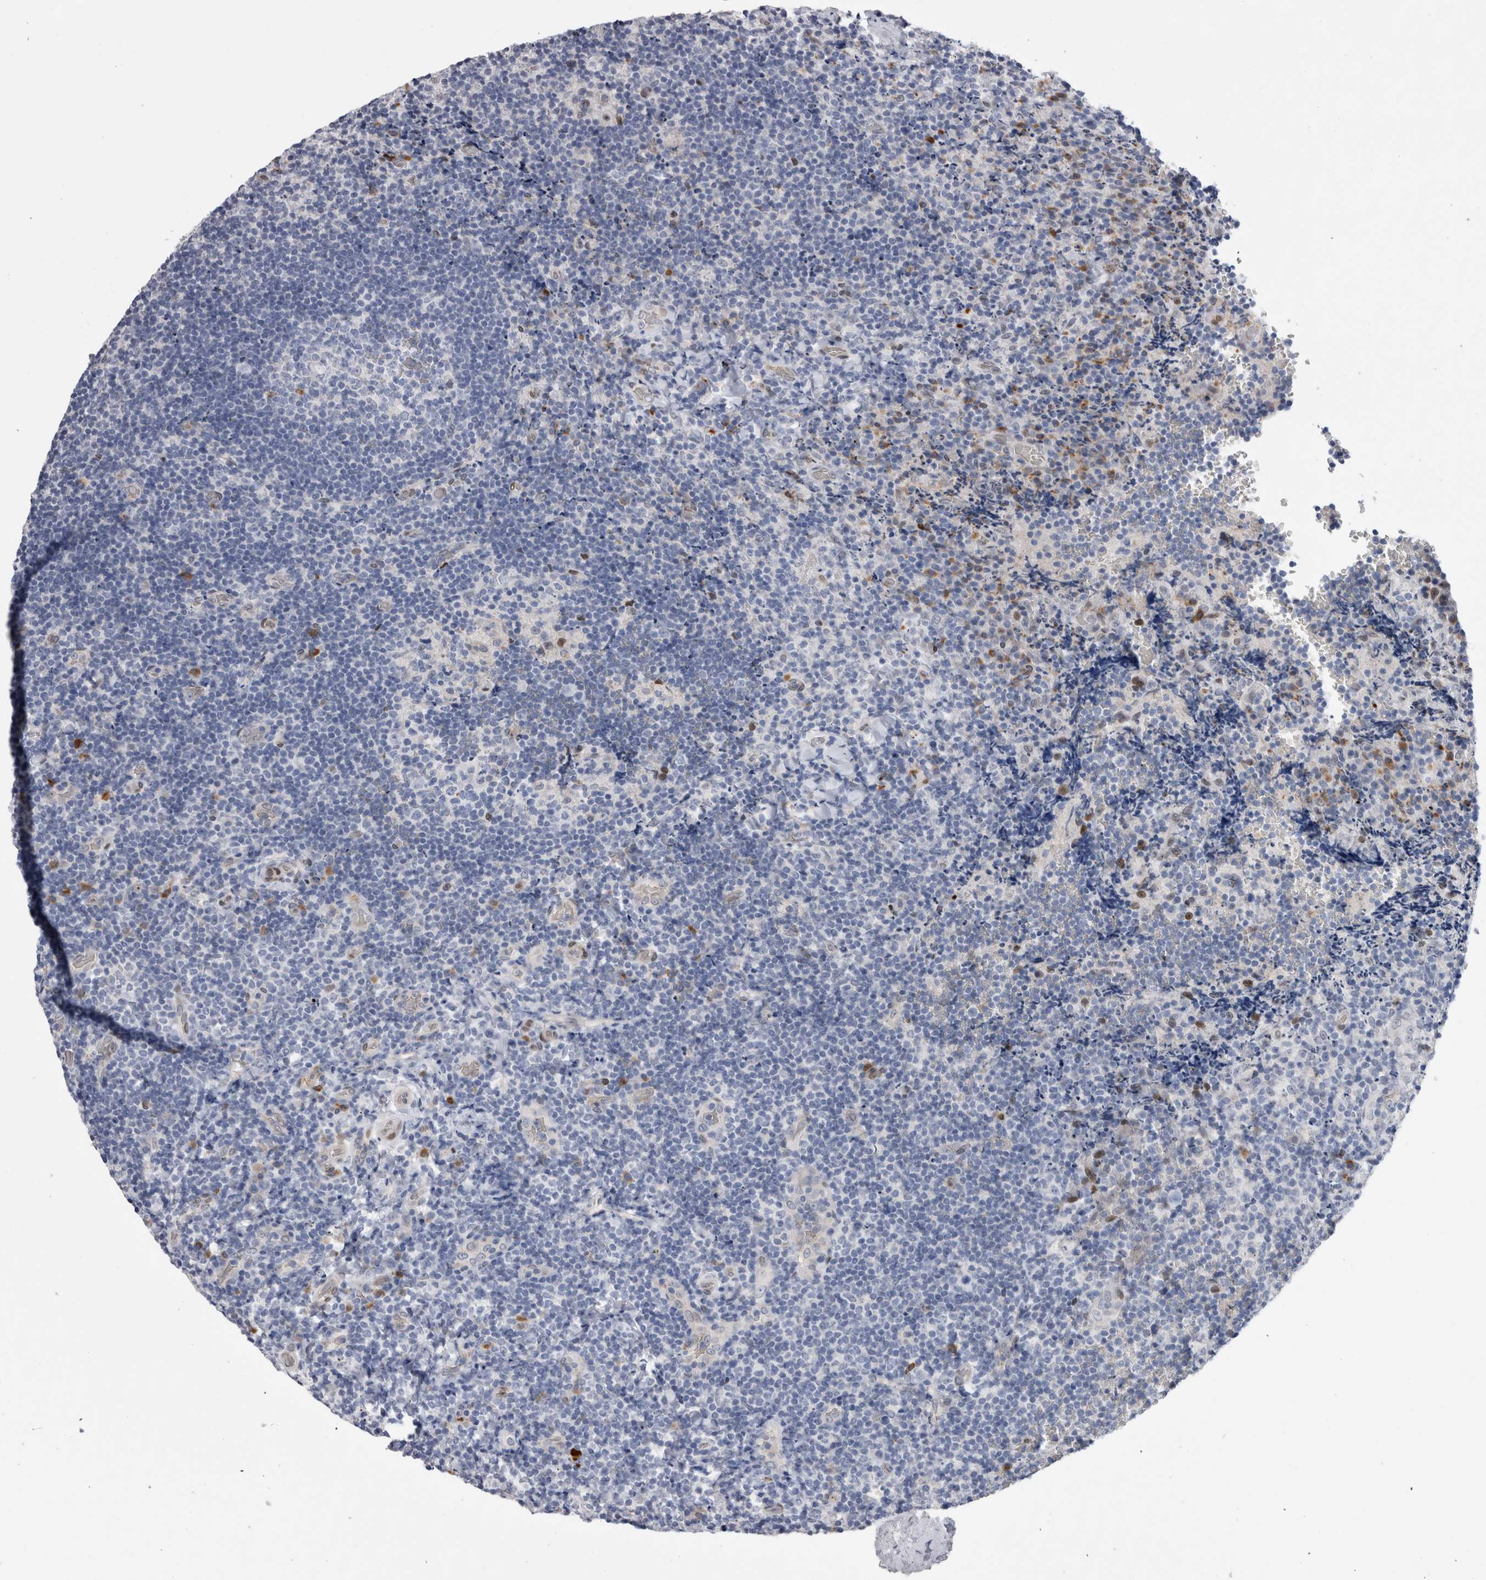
{"staining": {"intensity": "negative", "quantity": "none", "location": "none"}, "tissue": "lymphoma", "cell_type": "Tumor cells", "image_type": "cancer", "snomed": [{"axis": "morphology", "description": "Malignant lymphoma, non-Hodgkin's type, High grade"}, {"axis": "topography", "description": "Tonsil"}], "caption": "The photomicrograph reveals no significant expression in tumor cells of lymphoma.", "gene": "DMTN", "patient": {"sex": "female", "age": 36}}